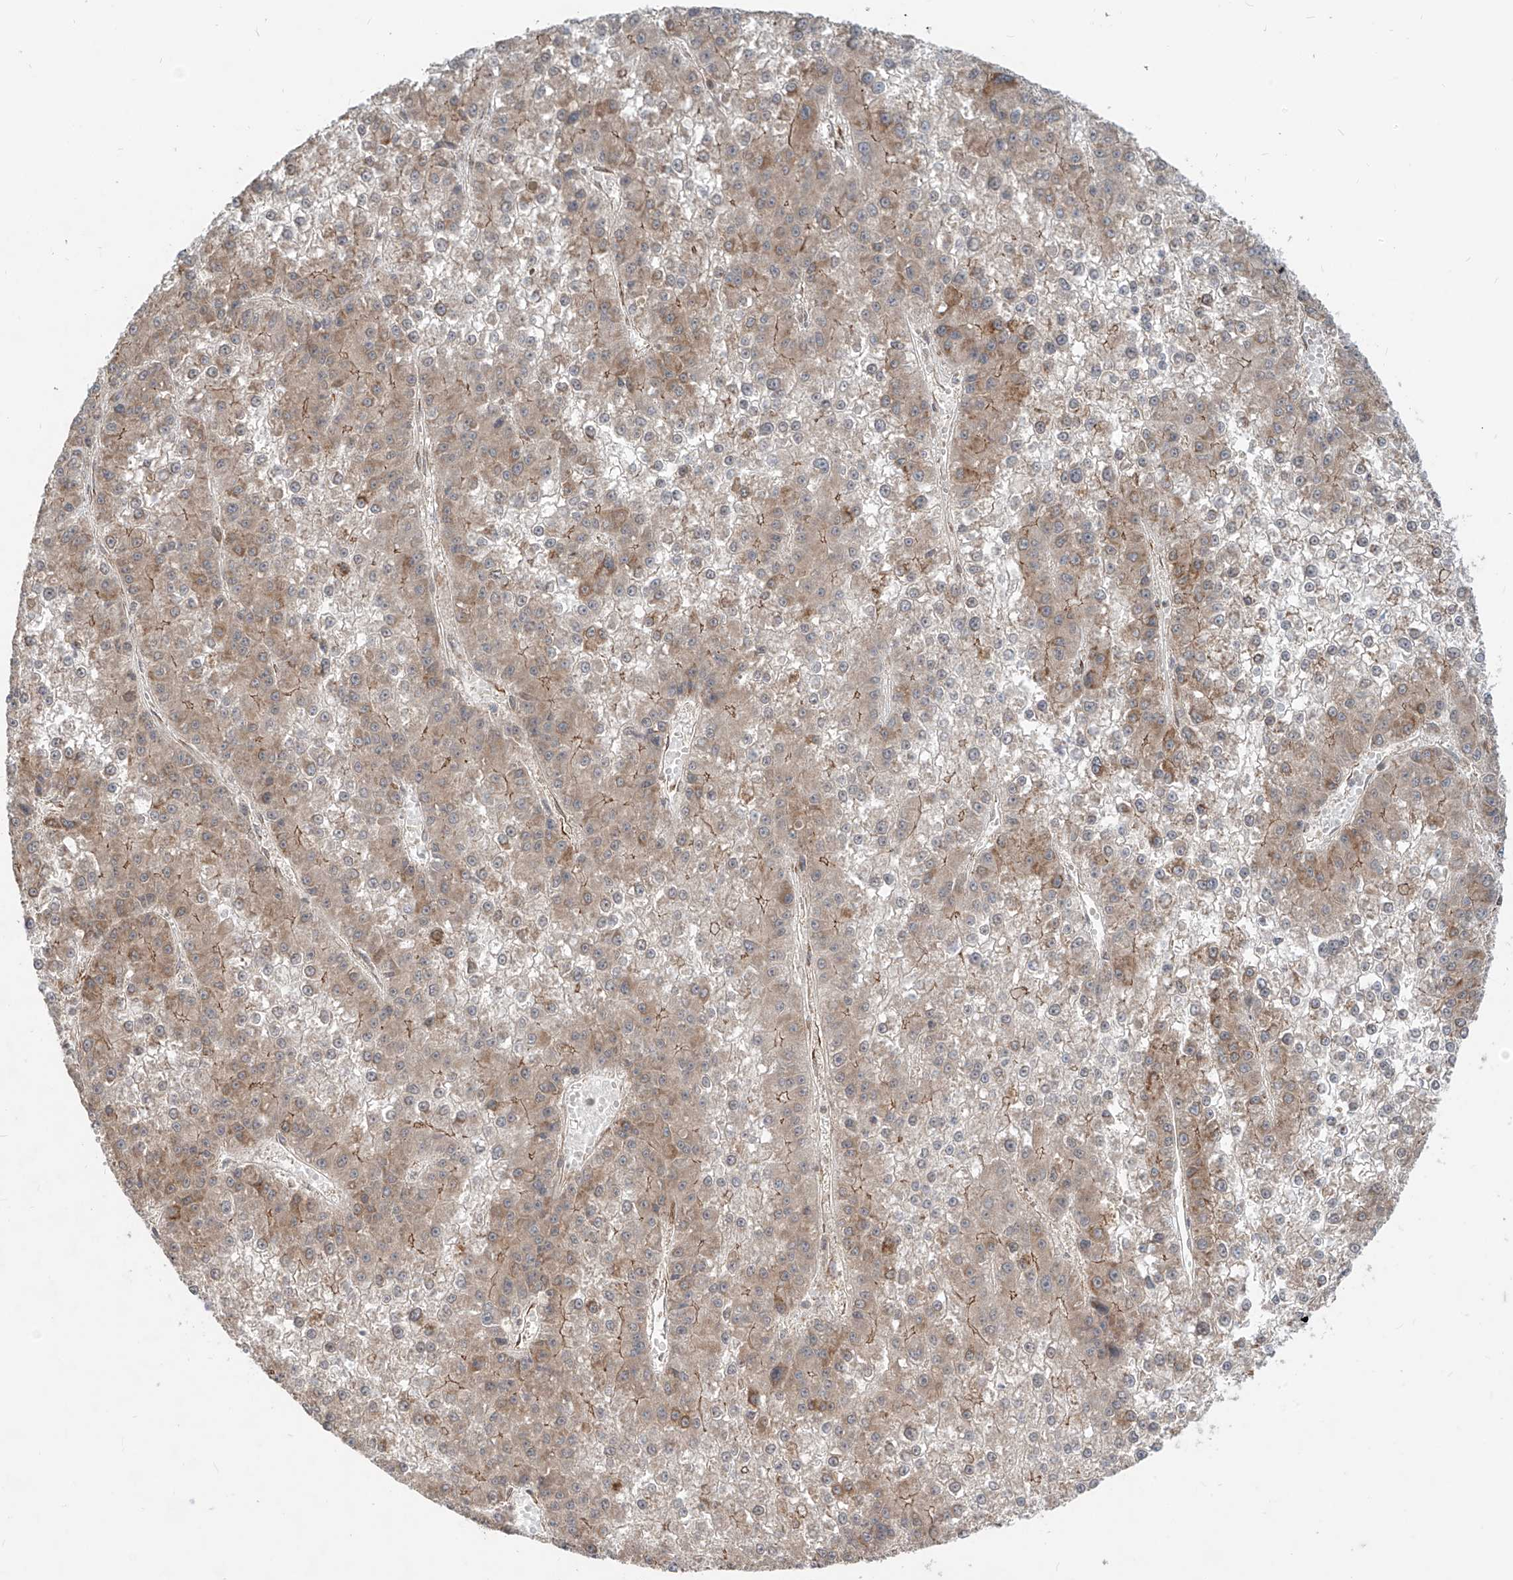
{"staining": {"intensity": "weak", "quantity": ">75%", "location": "cytoplasmic/membranous"}, "tissue": "liver cancer", "cell_type": "Tumor cells", "image_type": "cancer", "snomed": [{"axis": "morphology", "description": "Carcinoma, Hepatocellular, NOS"}, {"axis": "topography", "description": "Liver"}], "caption": "IHC of liver cancer reveals low levels of weak cytoplasmic/membranous positivity in approximately >75% of tumor cells.", "gene": "MTUS2", "patient": {"sex": "female", "age": 73}}